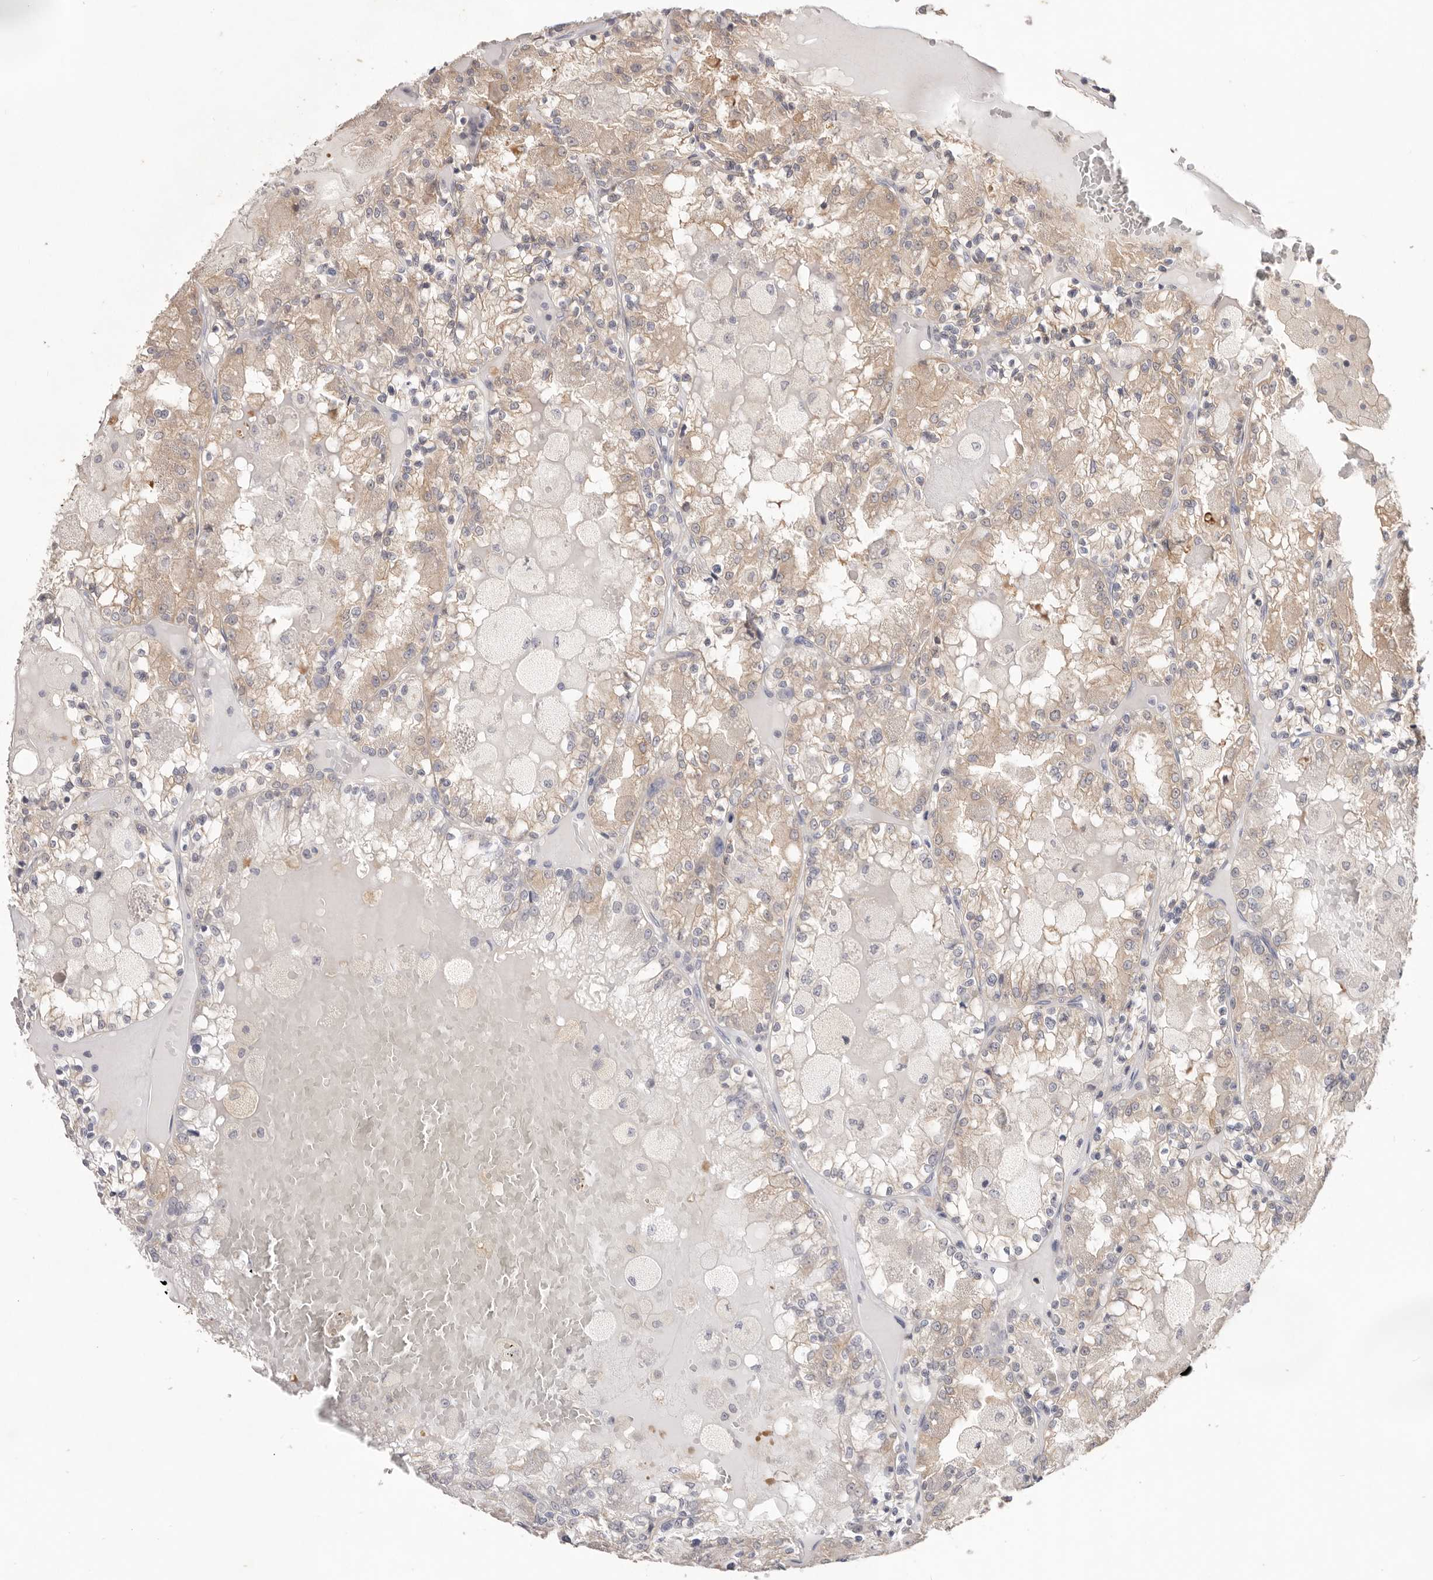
{"staining": {"intensity": "weak", "quantity": "25%-75%", "location": "cytoplasmic/membranous"}, "tissue": "renal cancer", "cell_type": "Tumor cells", "image_type": "cancer", "snomed": [{"axis": "morphology", "description": "Adenocarcinoma, NOS"}, {"axis": "topography", "description": "Kidney"}], "caption": "Adenocarcinoma (renal) was stained to show a protein in brown. There is low levels of weak cytoplasmic/membranous expression in approximately 25%-75% of tumor cells.", "gene": "WDR77", "patient": {"sex": "female", "age": 56}}